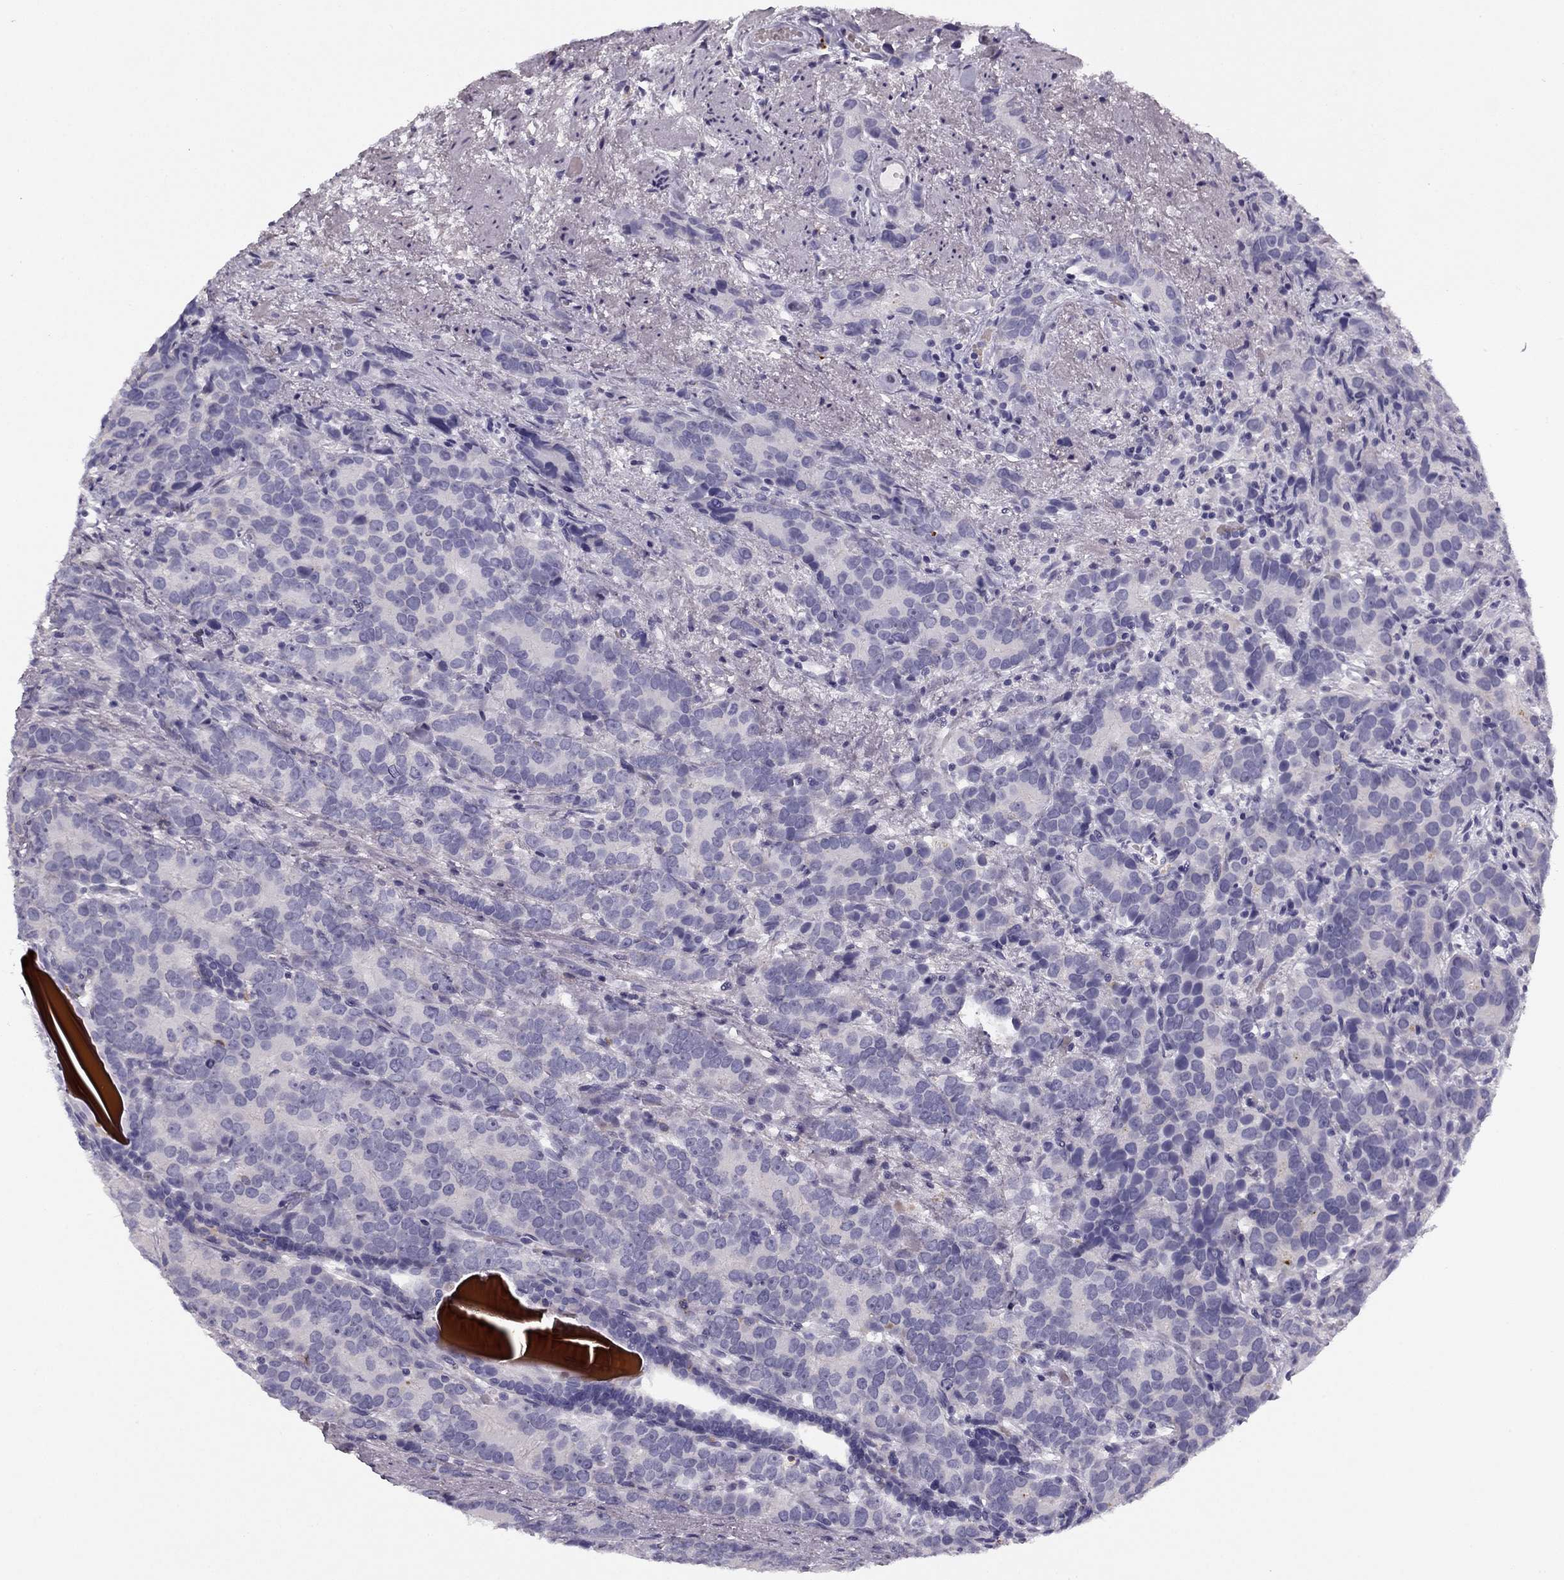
{"staining": {"intensity": "negative", "quantity": "none", "location": "none"}, "tissue": "prostate cancer", "cell_type": "Tumor cells", "image_type": "cancer", "snomed": [{"axis": "morphology", "description": "Adenocarcinoma, High grade"}, {"axis": "topography", "description": "Prostate"}], "caption": "A micrograph of prostate high-grade adenocarcinoma stained for a protein displays no brown staining in tumor cells. (DAB immunohistochemistry (IHC) with hematoxylin counter stain).", "gene": "MC5R", "patient": {"sex": "male", "age": 90}}